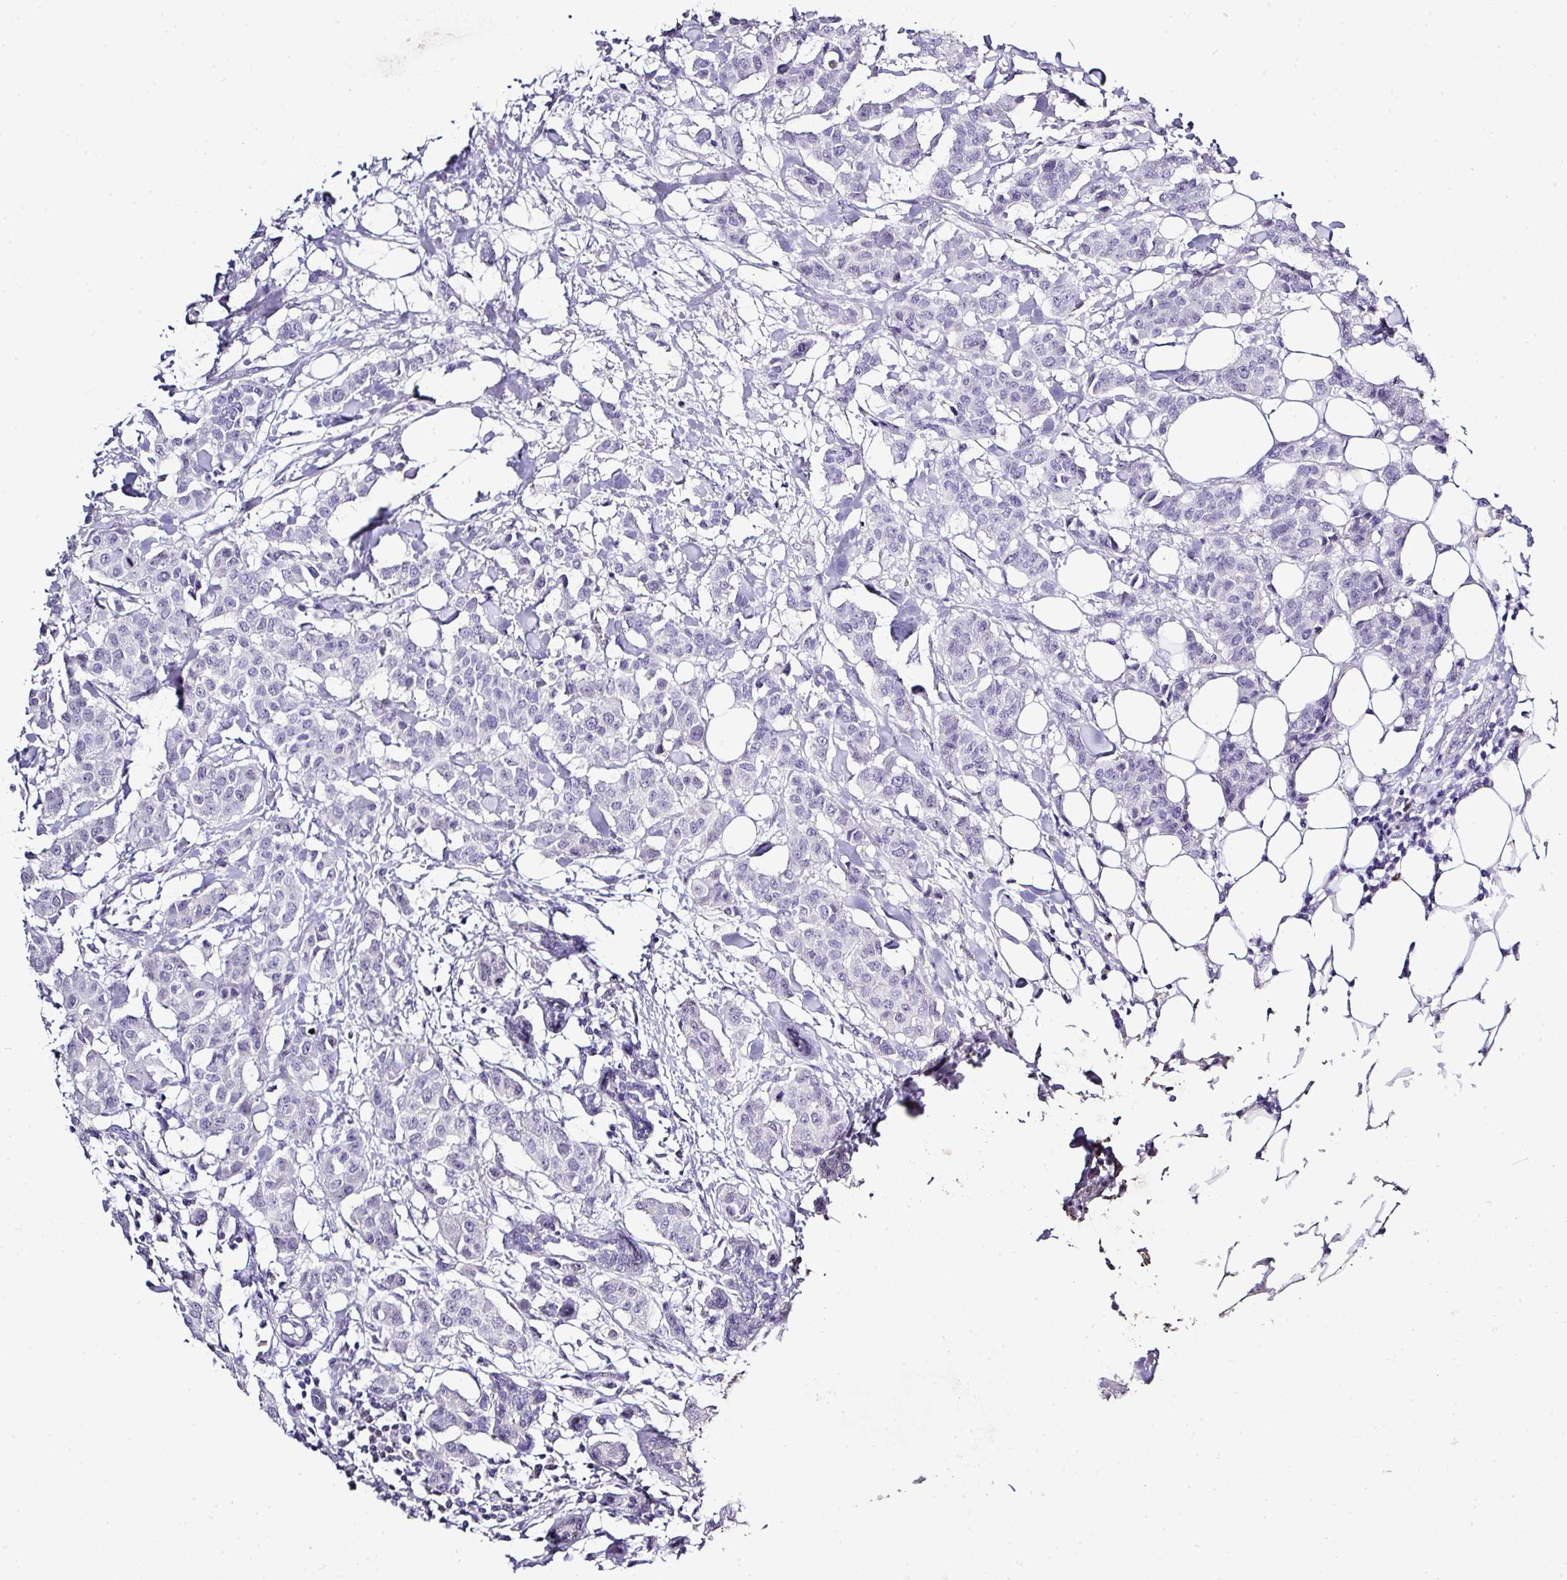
{"staining": {"intensity": "negative", "quantity": "none", "location": "none"}, "tissue": "breast cancer", "cell_type": "Tumor cells", "image_type": "cancer", "snomed": [{"axis": "morphology", "description": "Duct carcinoma"}, {"axis": "topography", "description": "Breast"}], "caption": "Protein analysis of breast cancer demonstrates no significant staining in tumor cells.", "gene": "BCL11A", "patient": {"sex": "female", "age": 40}}